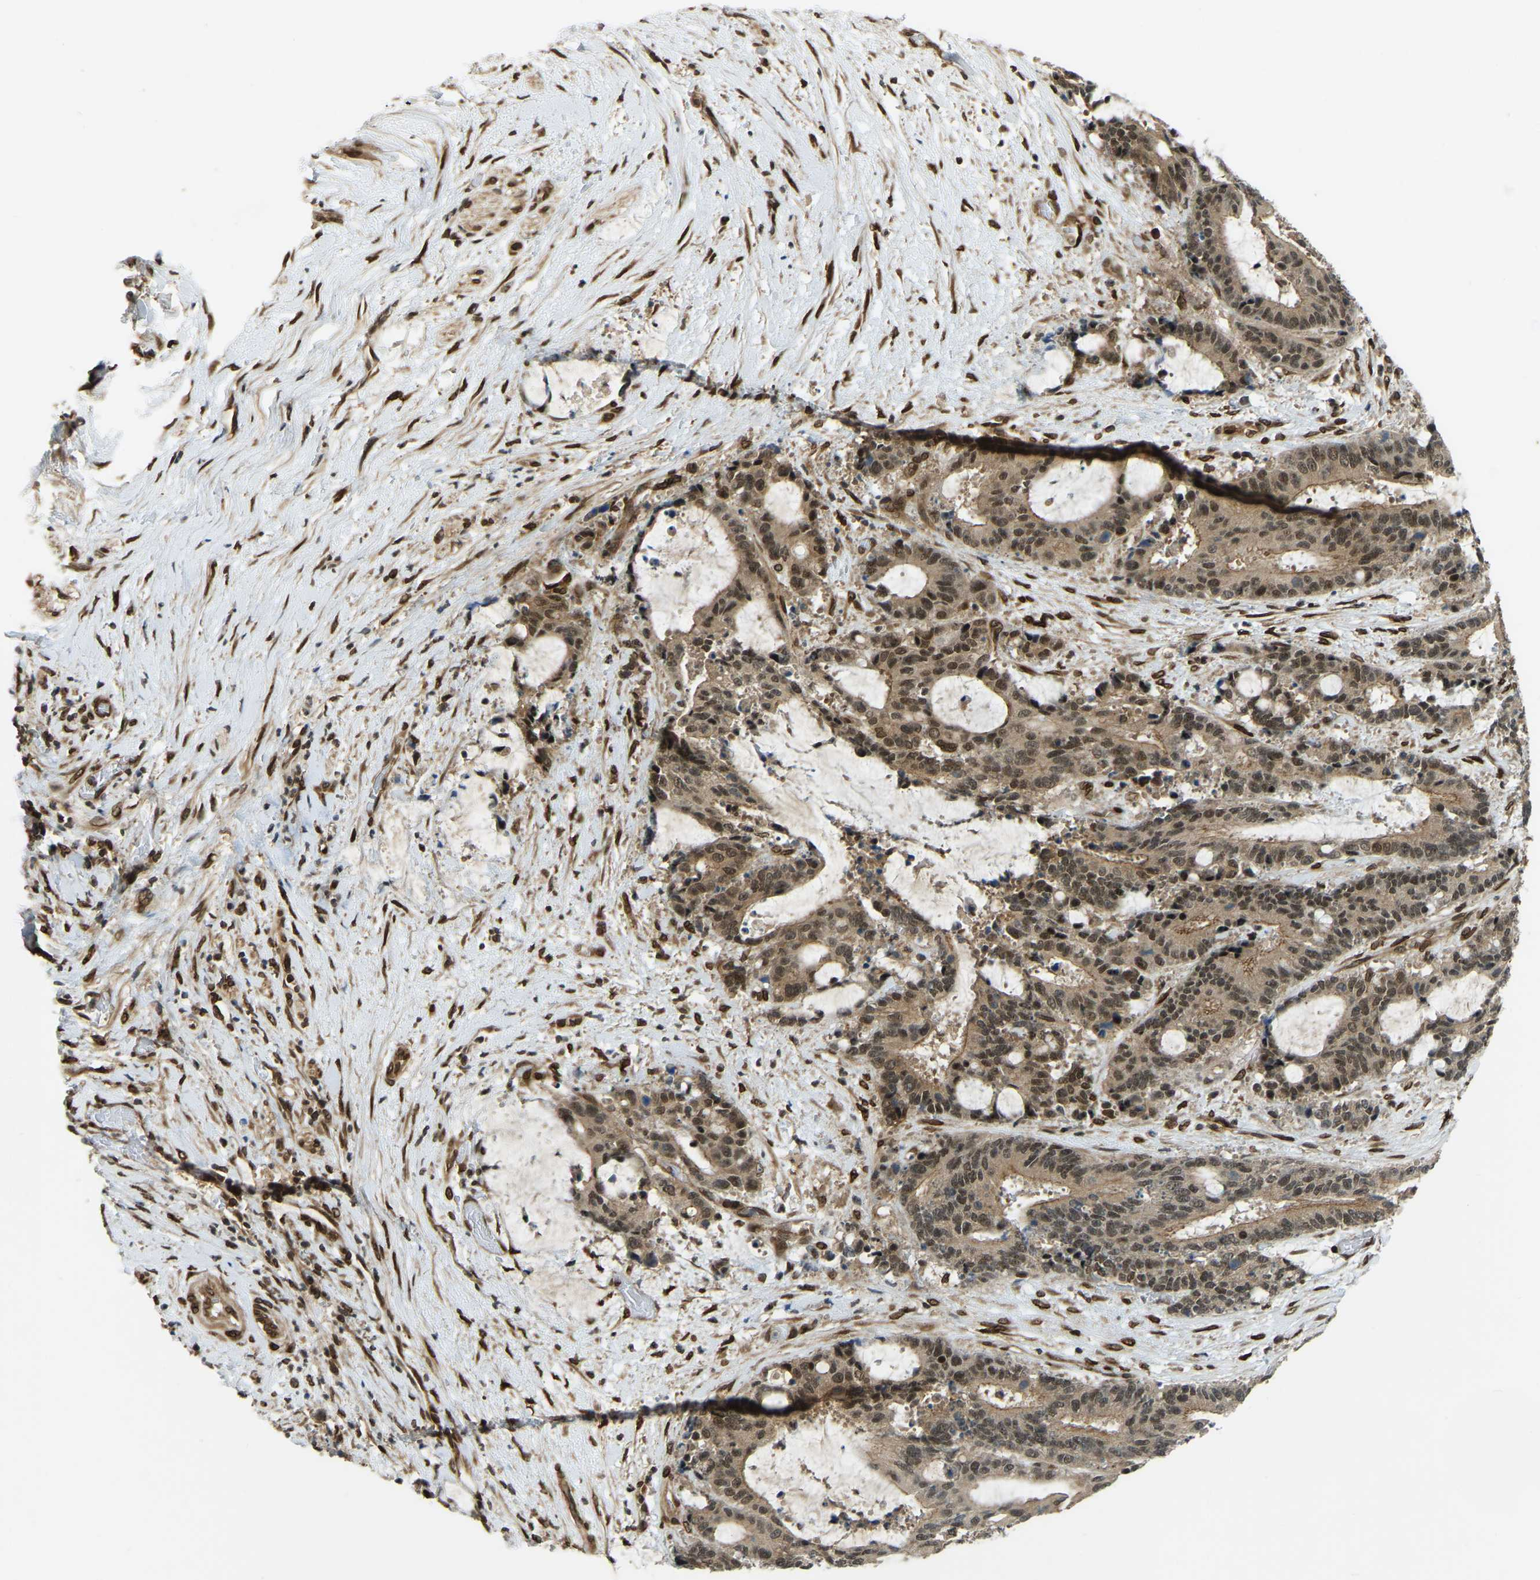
{"staining": {"intensity": "moderate", "quantity": ">75%", "location": "cytoplasmic/membranous,nuclear"}, "tissue": "liver cancer", "cell_type": "Tumor cells", "image_type": "cancer", "snomed": [{"axis": "morphology", "description": "Normal tissue, NOS"}, {"axis": "morphology", "description": "Cholangiocarcinoma"}, {"axis": "topography", "description": "Liver"}, {"axis": "topography", "description": "Peripheral nerve tissue"}], "caption": "The immunohistochemical stain labels moderate cytoplasmic/membranous and nuclear positivity in tumor cells of liver cancer (cholangiocarcinoma) tissue.", "gene": "SYNE1", "patient": {"sex": "female", "age": 73}}